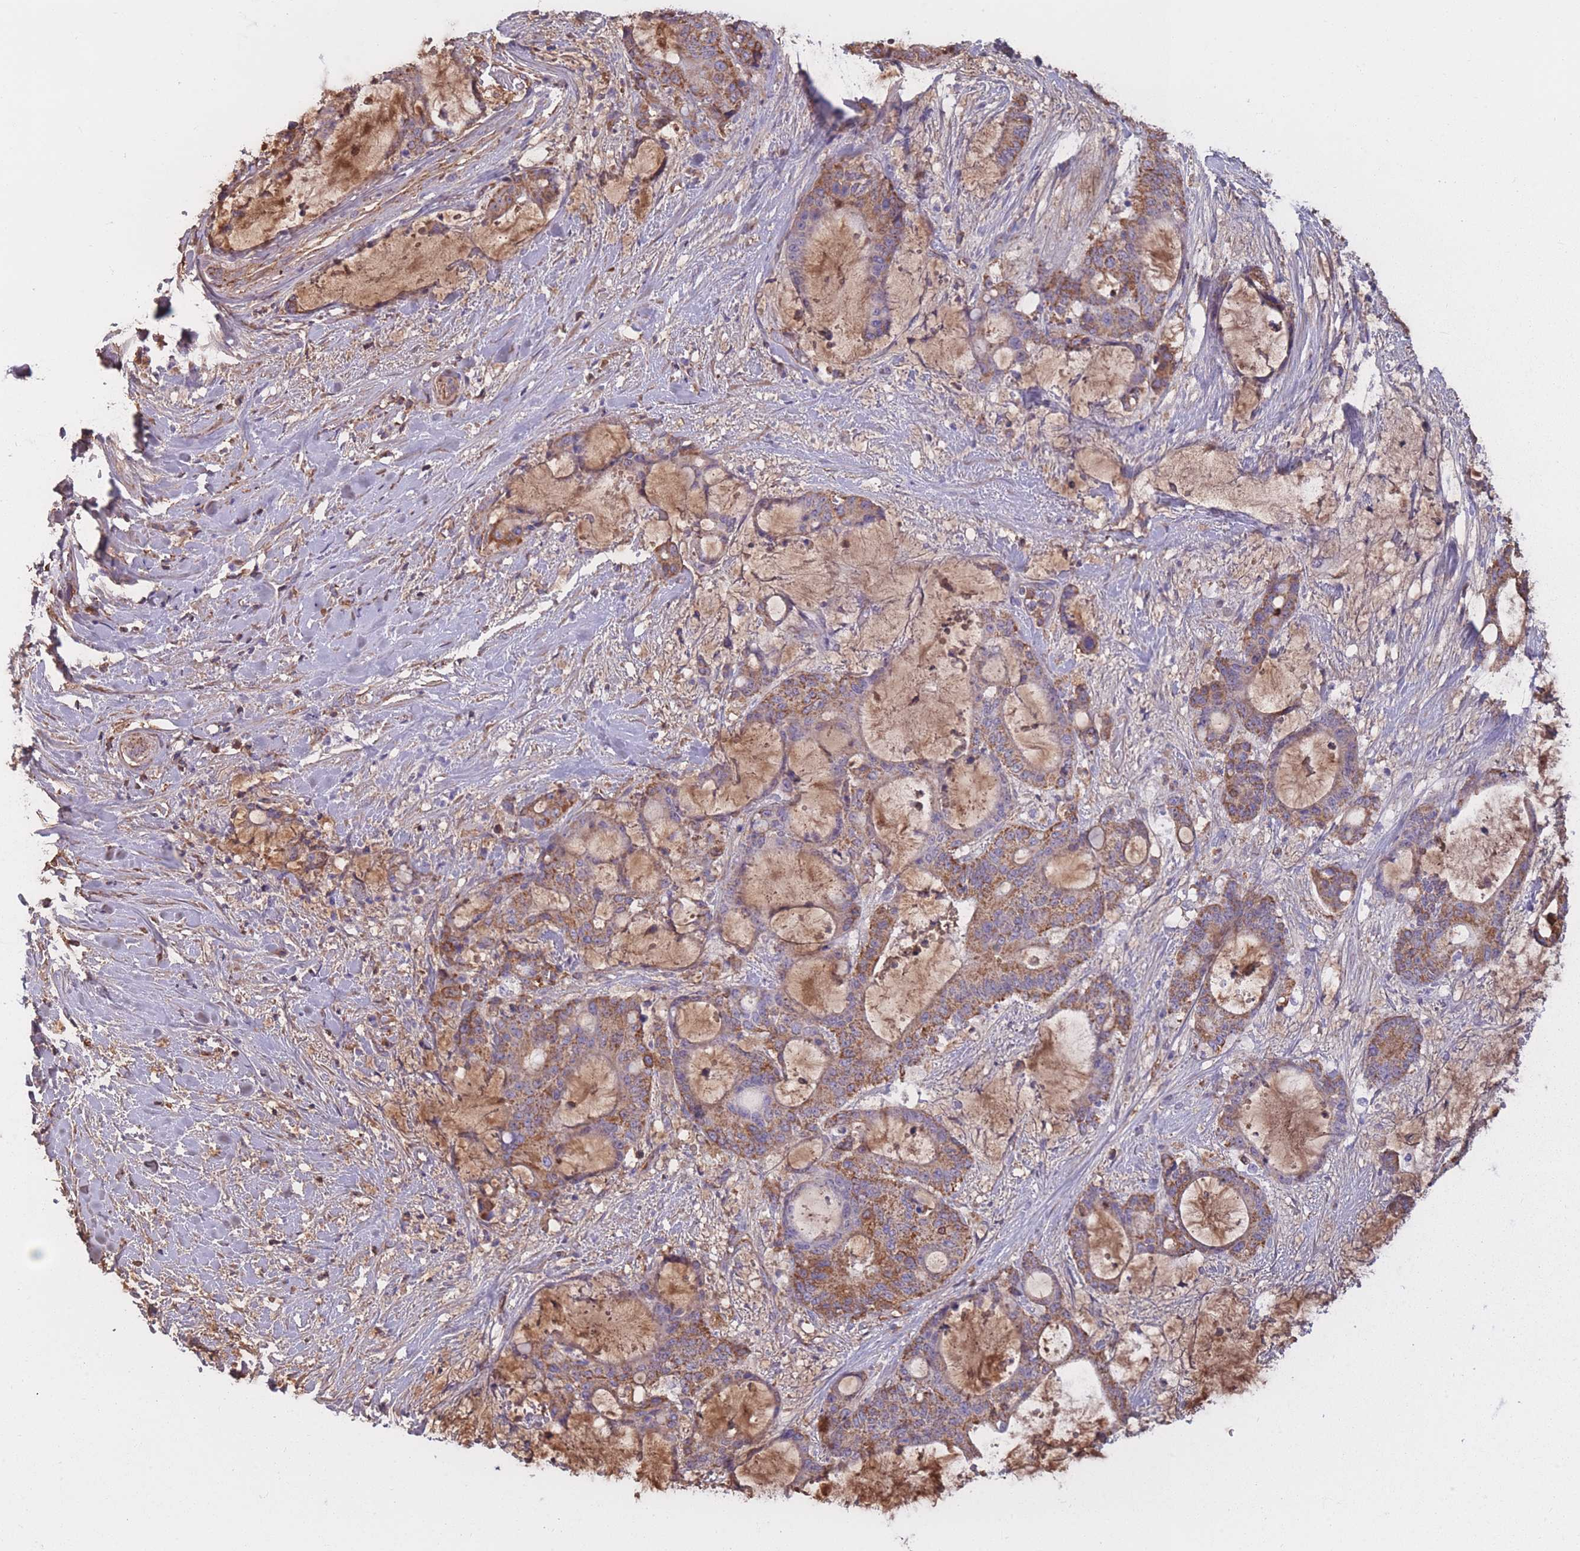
{"staining": {"intensity": "moderate", "quantity": ">75%", "location": "cytoplasmic/membranous"}, "tissue": "liver cancer", "cell_type": "Tumor cells", "image_type": "cancer", "snomed": [{"axis": "morphology", "description": "Normal tissue, NOS"}, {"axis": "morphology", "description": "Cholangiocarcinoma"}, {"axis": "topography", "description": "Liver"}, {"axis": "topography", "description": "Peripheral nerve tissue"}], "caption": "Immunohistochemistry (IHC) of human cholangiocarcinoma (liver) reveals medium levels of moderate cytoplasmic/membranous expression in approximately >75% of tumor cells. (Stains: DAB in brown, nuclei in blue, Microscopy: brightfield microscopy at high magnification).", "gene": "KAT2A", "patient": {"sex": "female", "age": 73}}